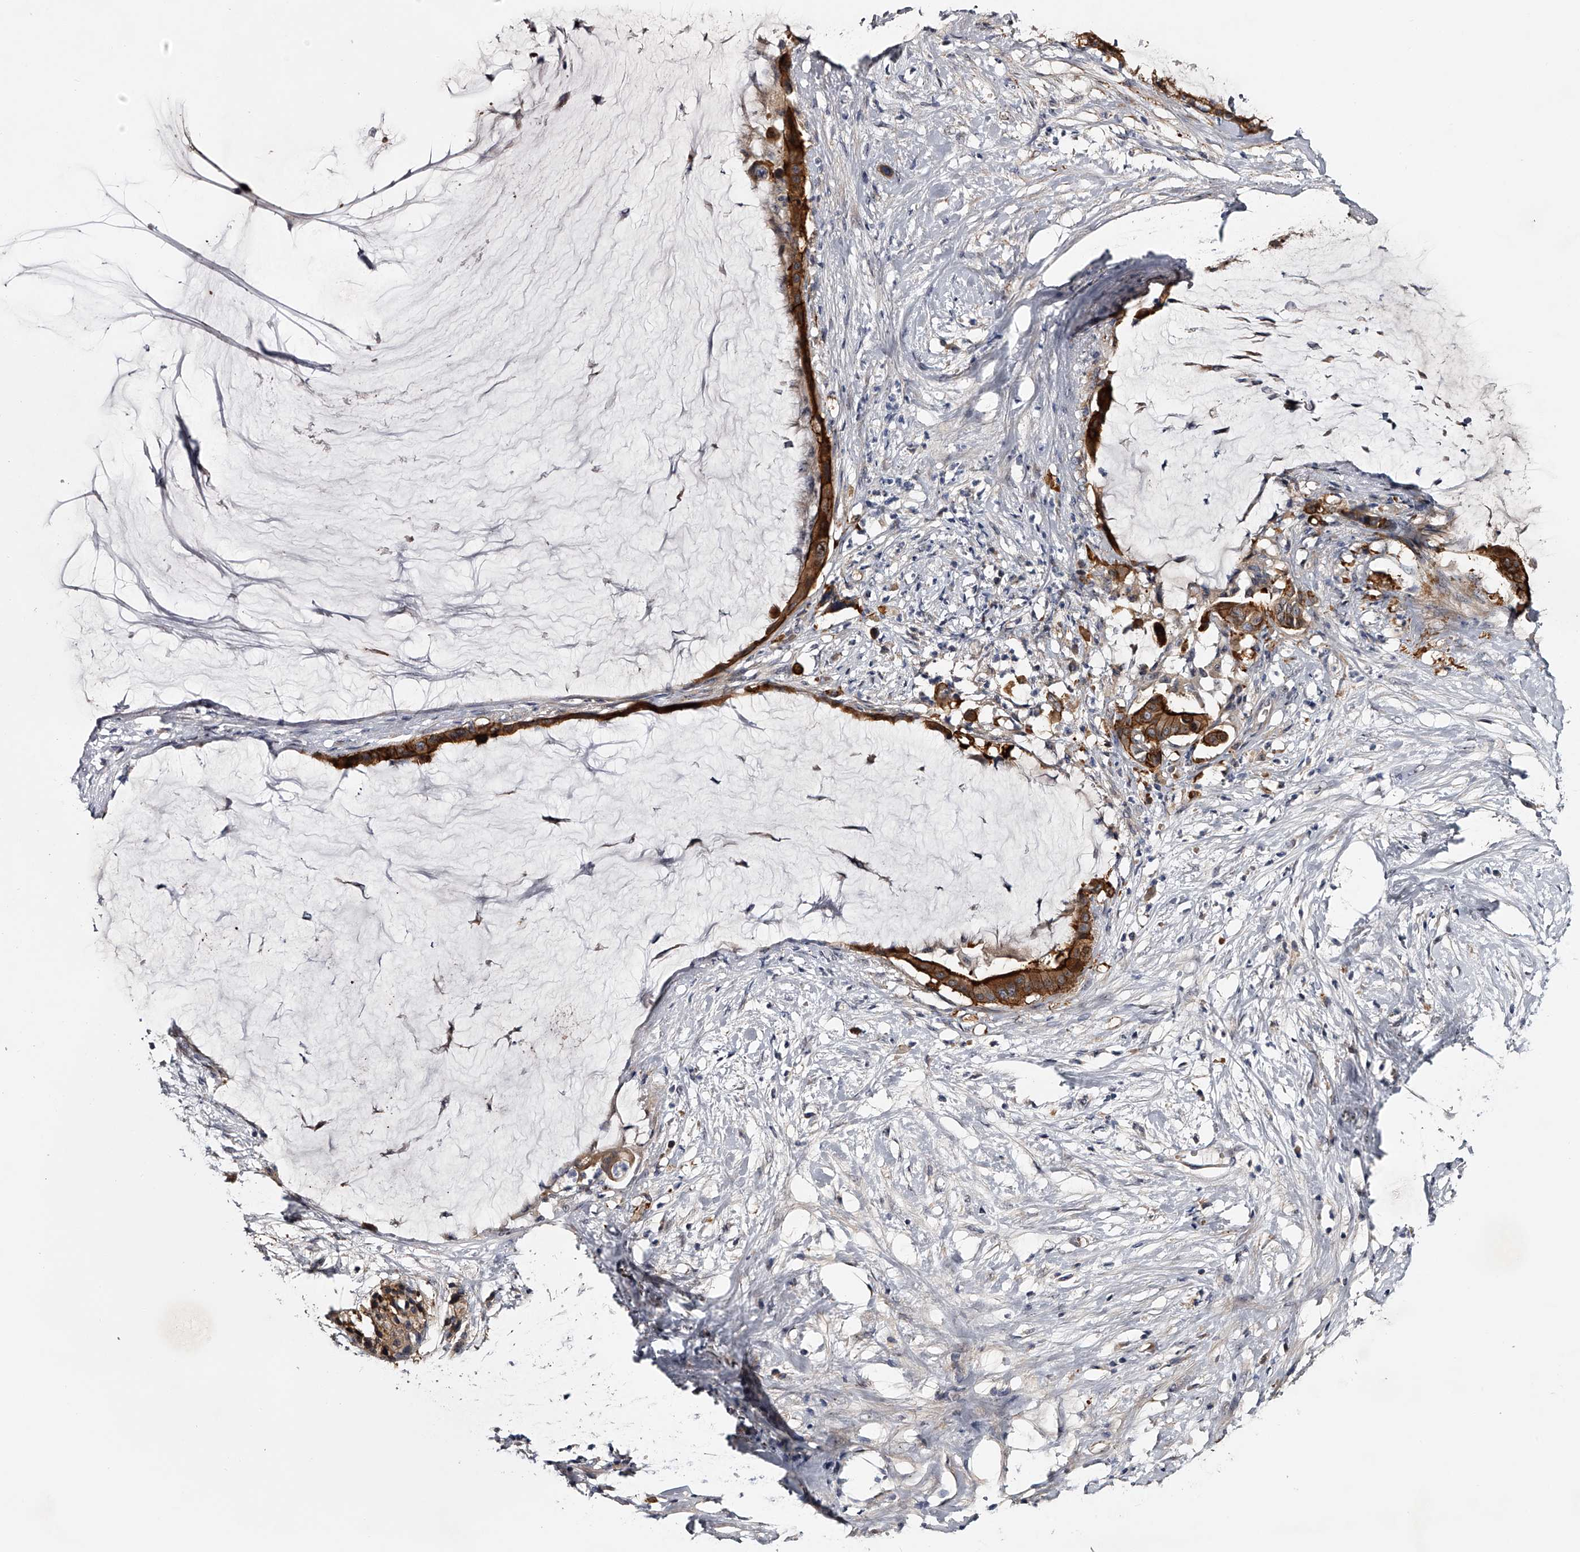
{"staining": {"intensity": "moderate", "quantity": ">75%", "location": "cytoplasmic/membranous"}, "tissue": "pancreatic cancer", "cell_type": "Tumor cells", "image_type": "cancer", "snomed": [{"axis": "morphology", "description": "Adenocarcinoma, NOS"}, {"axis": "topography", "description": "Pancreas"}], "caption": "Protein staining of pancreatic adenocarcinoma tissue exhibits moderate cytoplasmic/membranous expression in approximately >75% of tumor cells.", "gene": "MDN1", "patient": {"sex": "male", "age": 41}}